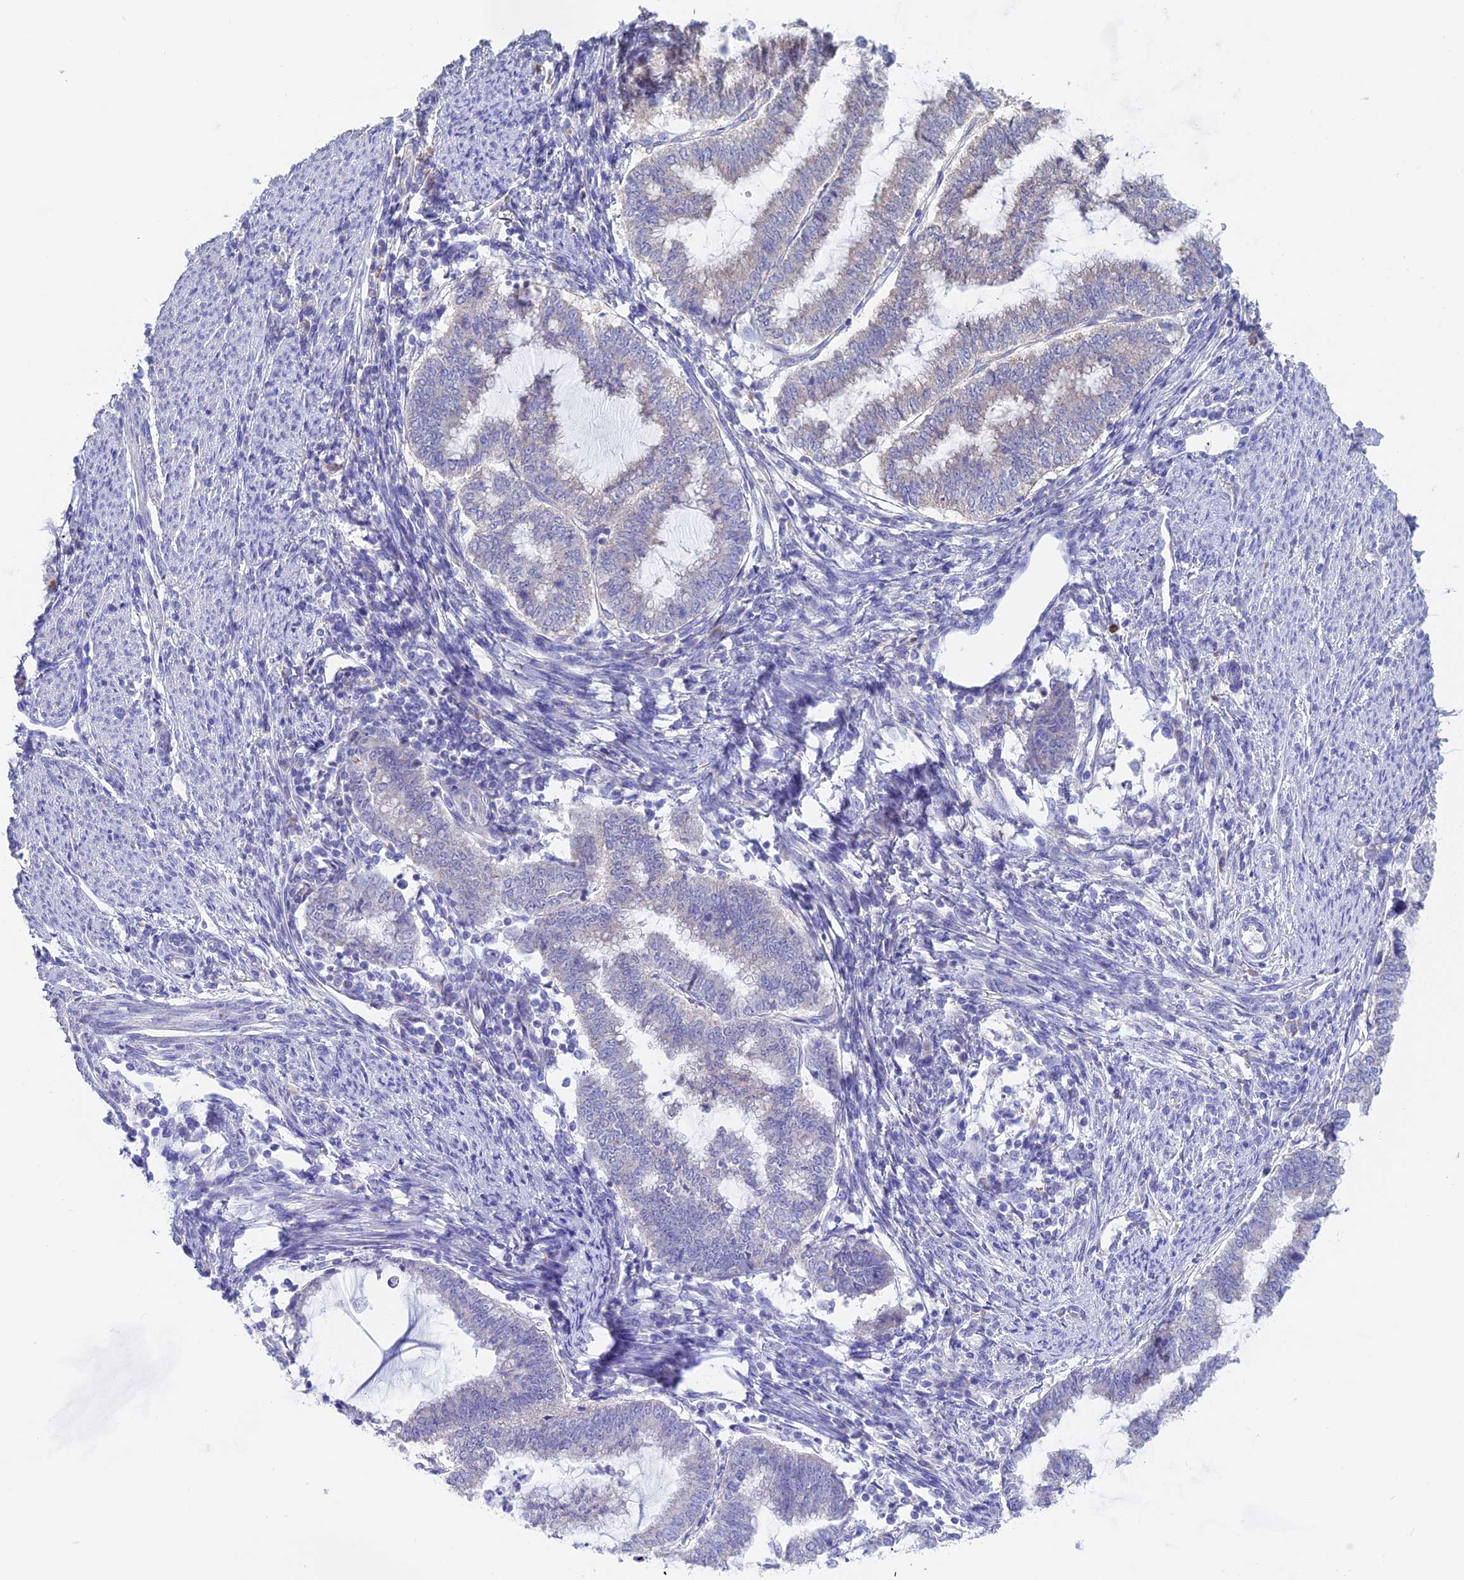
{"staining": {"intensity": "negative", "quantity": "none", "location": "none"}, "tissue": "endometrial cancer", "cell_type": "Tumor cells", "image_type": "cancer", "snomed": [{"axis": "morphology", "description": "Adenocarcinoma, NOS"}, {"axis": "topography", "description": "Endometrium"}], "caption": "A micrograph of human endometrial adenocarcinoma is negative for staining in tumor cells. (DAB (3,3'-diaminobenzidine) immunohistochemistry with hematoxylin counter stain).", "gene": "LZTFL1", "patient": {"sex": "female", "age": 79}}